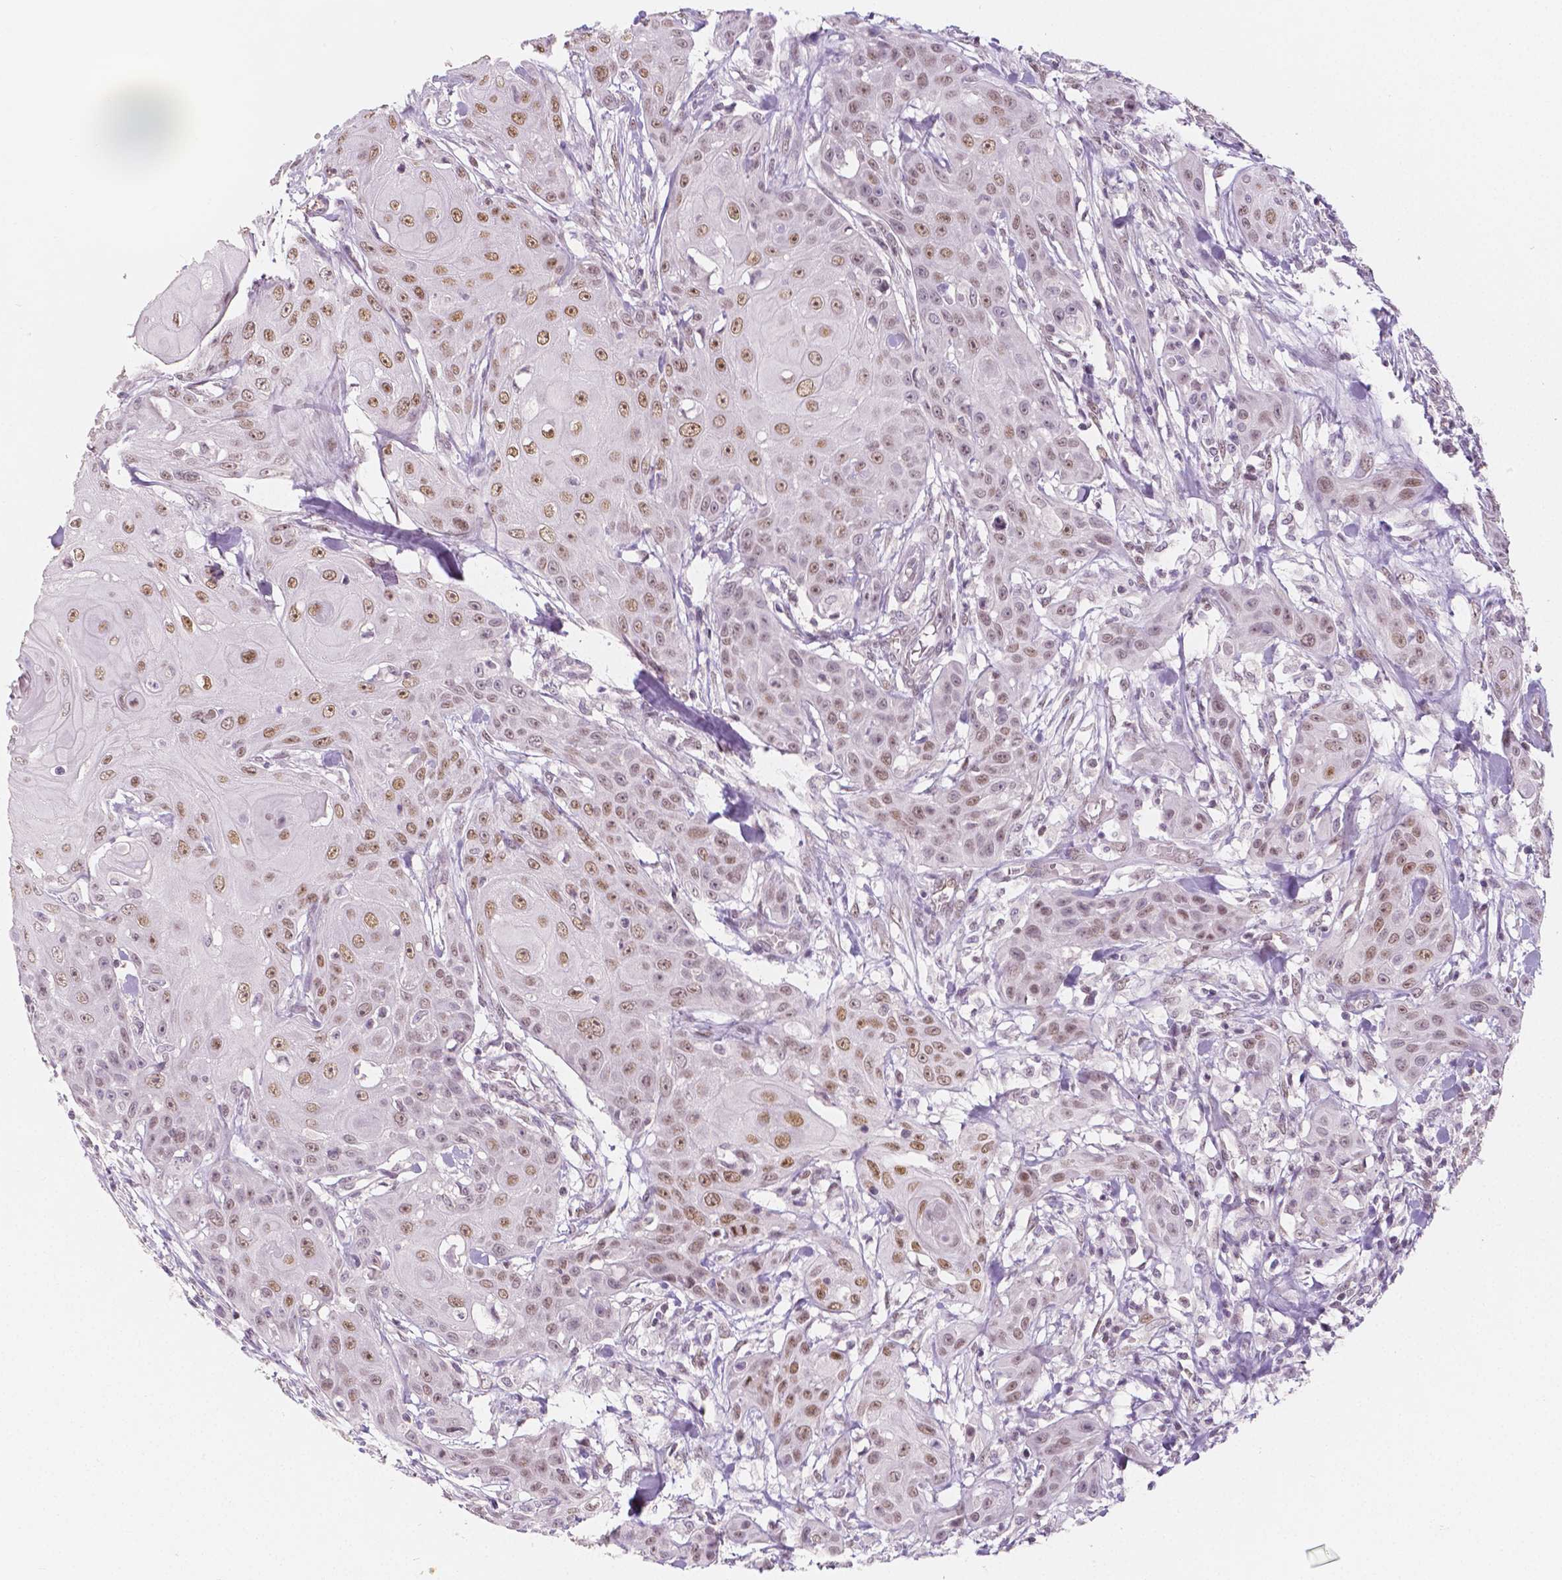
{"staining": {"intensity": "moderate", "quantity": "25%-75%", "location": "nuclear"}, "tissue": "head and neck cancer", "cell_type": "Tumor cells", "image_type": "cancer", "snomed": [{"axis": "morphology", "description": "Squamous cell carcinoma, NOS"}, {"axis": "topography", "description": "Oral tissue"}, {"axis": "topography", "description": "Head-Neck"}], "caption": "A brown stain shows moderate nuclear positivity of a protein in human head and neck cancer (squamous cell carcinoma) tumor cells.", "gene": "KDM5B", "patient": {"sex": "female", "age": 55}}